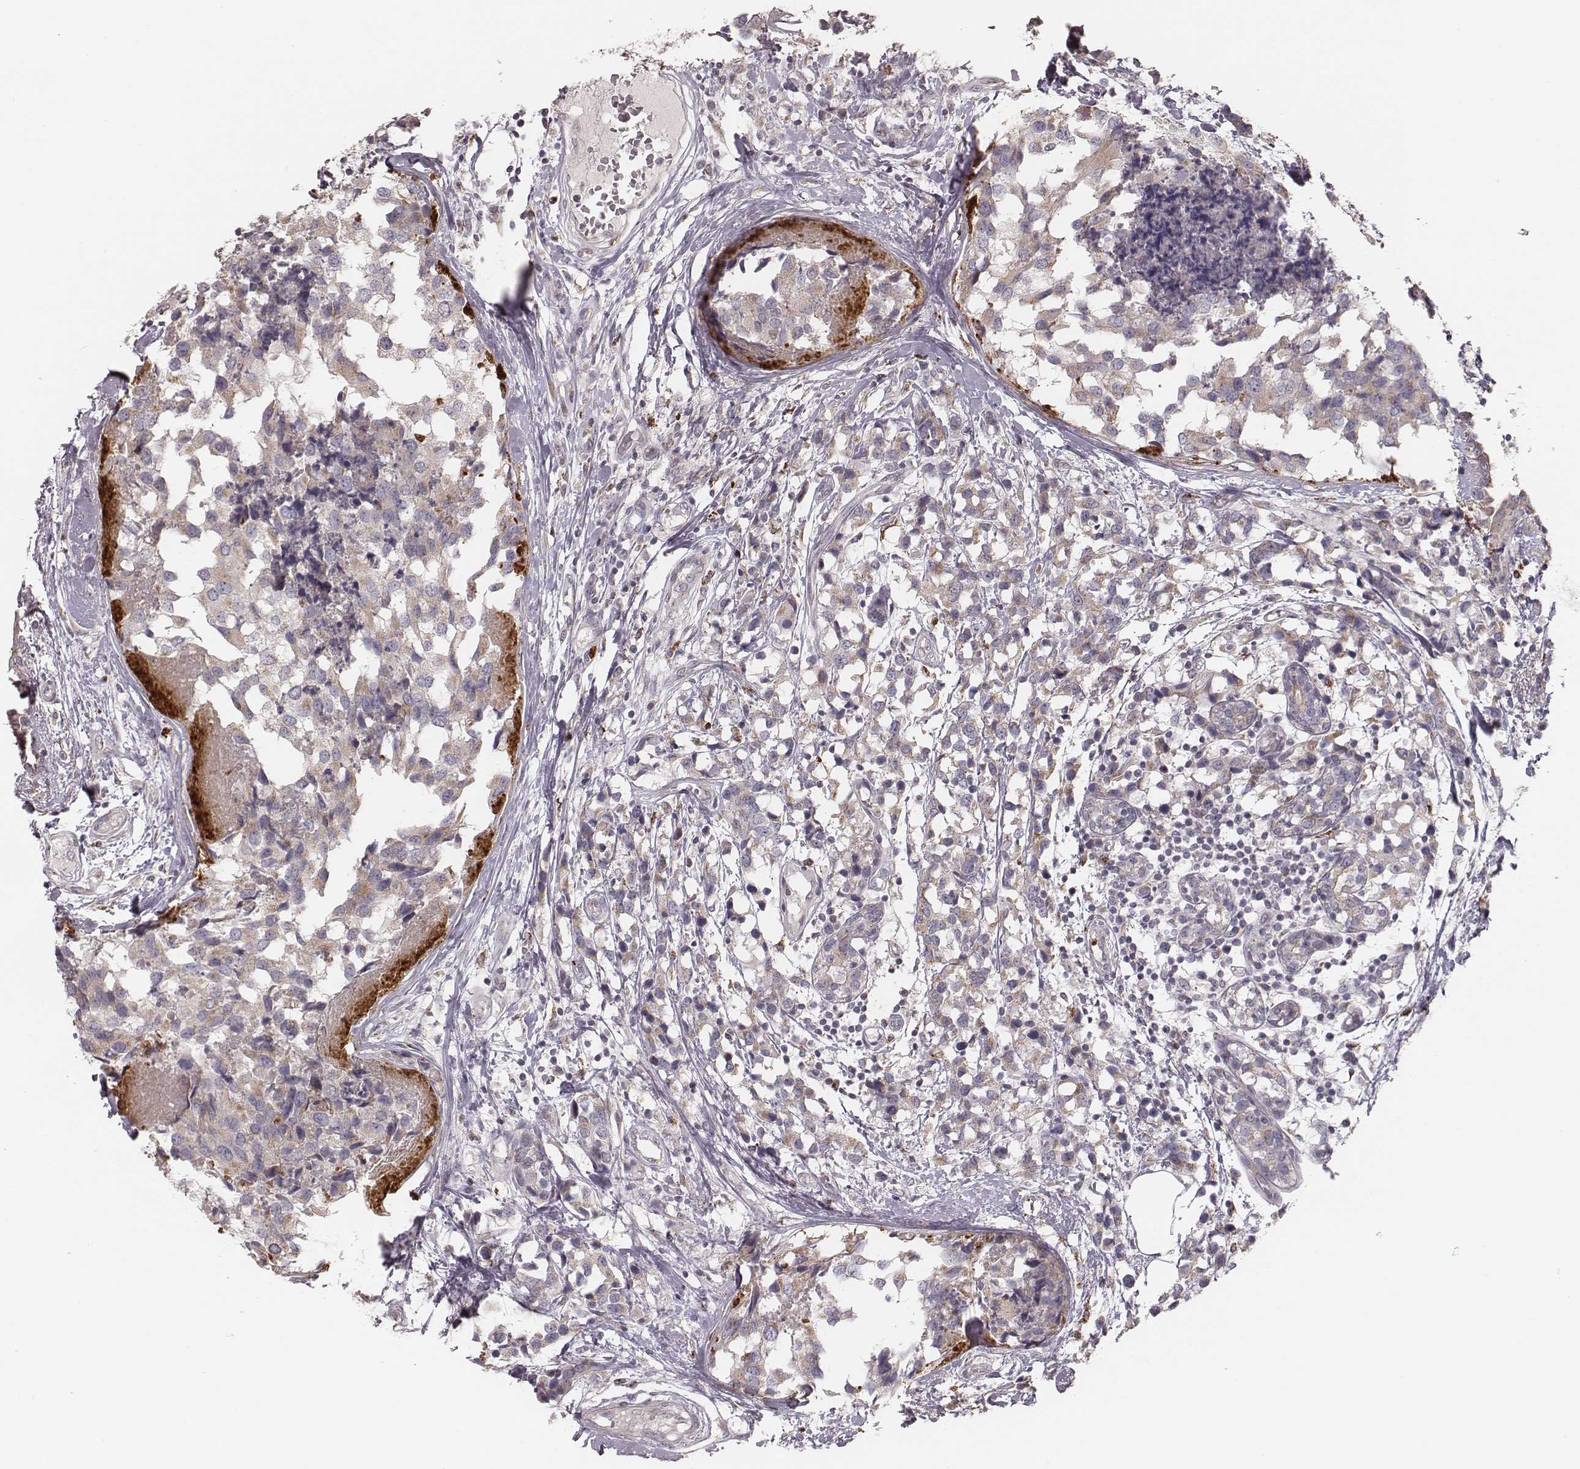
{"staining": {"intensity": "weak", "quantity": ">75%", "location": "cytoplasmic/membranous"}, "tissue": "breast cancer", "cell_type": "Tumor cells", "image_type": "cancer", "snomed": [{"axis": "morphology", "description": "Lobular carcinoma"}, {"axis": "topography", "description": "Breast"}], "caption": "About >75% of tumor cells in human lobular carcinoma (breast) exhibit weak cytoplasmic/membranous protein staining as visualized by brown immunohistochemical staining.", "gene": "ABCA7", "patient": {"sex": "female", "age": 59}}